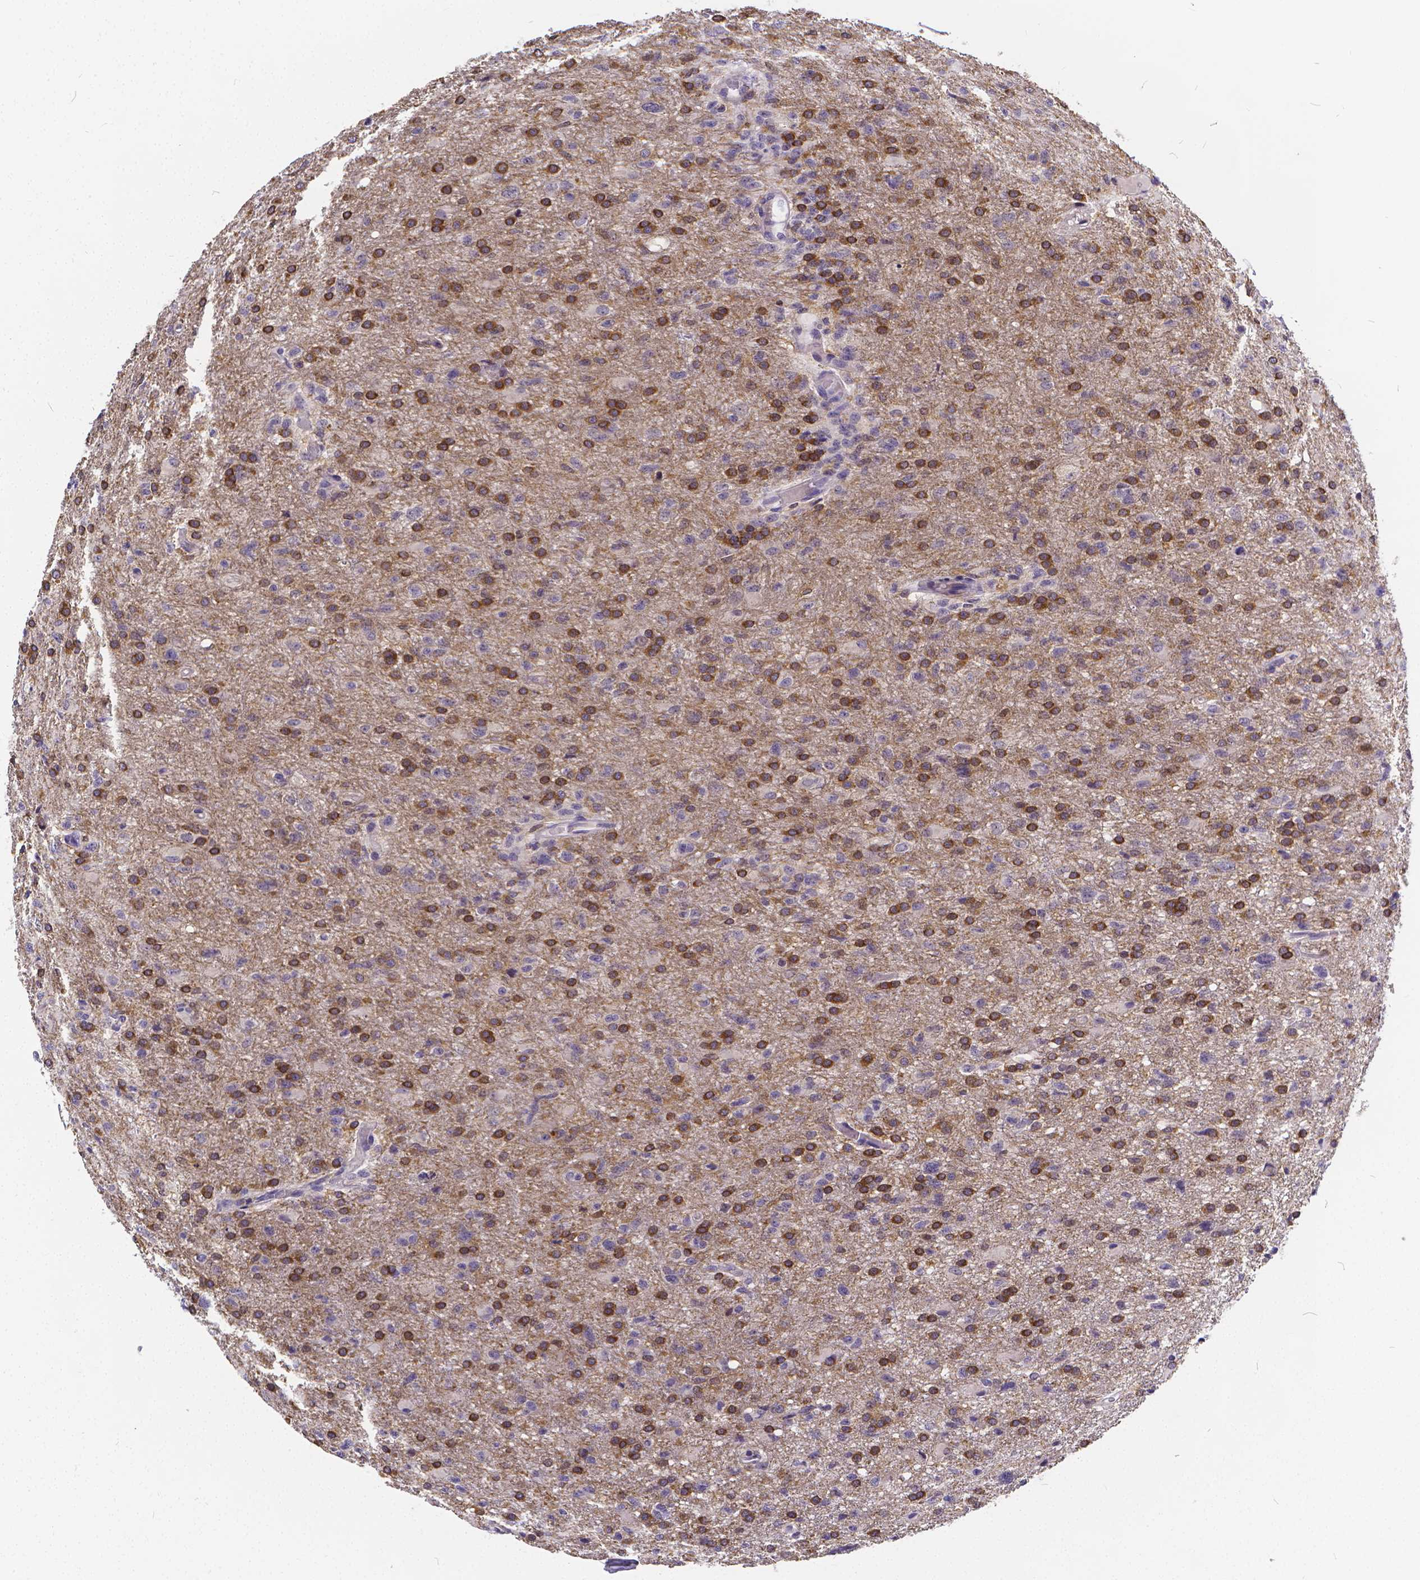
{"staining": {"intensity": "strong", "quantity": "25%-75%", "location": "cytoplasmic/membranous"}, "tissue": "glioma", "cell_type": "Tumor cells", "image_type": "cancer", "snomed": [{"axis": "morphology", "description": "Glioma, malignant, High grade"}, {"axis": "topography", "description": "Brain"}], "caption": "Protein staining shows strong cytoplasmic/membranous staining in about 25%-75% of tumor cells in glioma. (Stains: DAB (3,3'-diaminobenzidine) in brown, nuclei in blue, Microscopy: brightfield microscopy at high magnification).", "gene": "GLRB", "patient": {"sex": "male", "age": 68}}